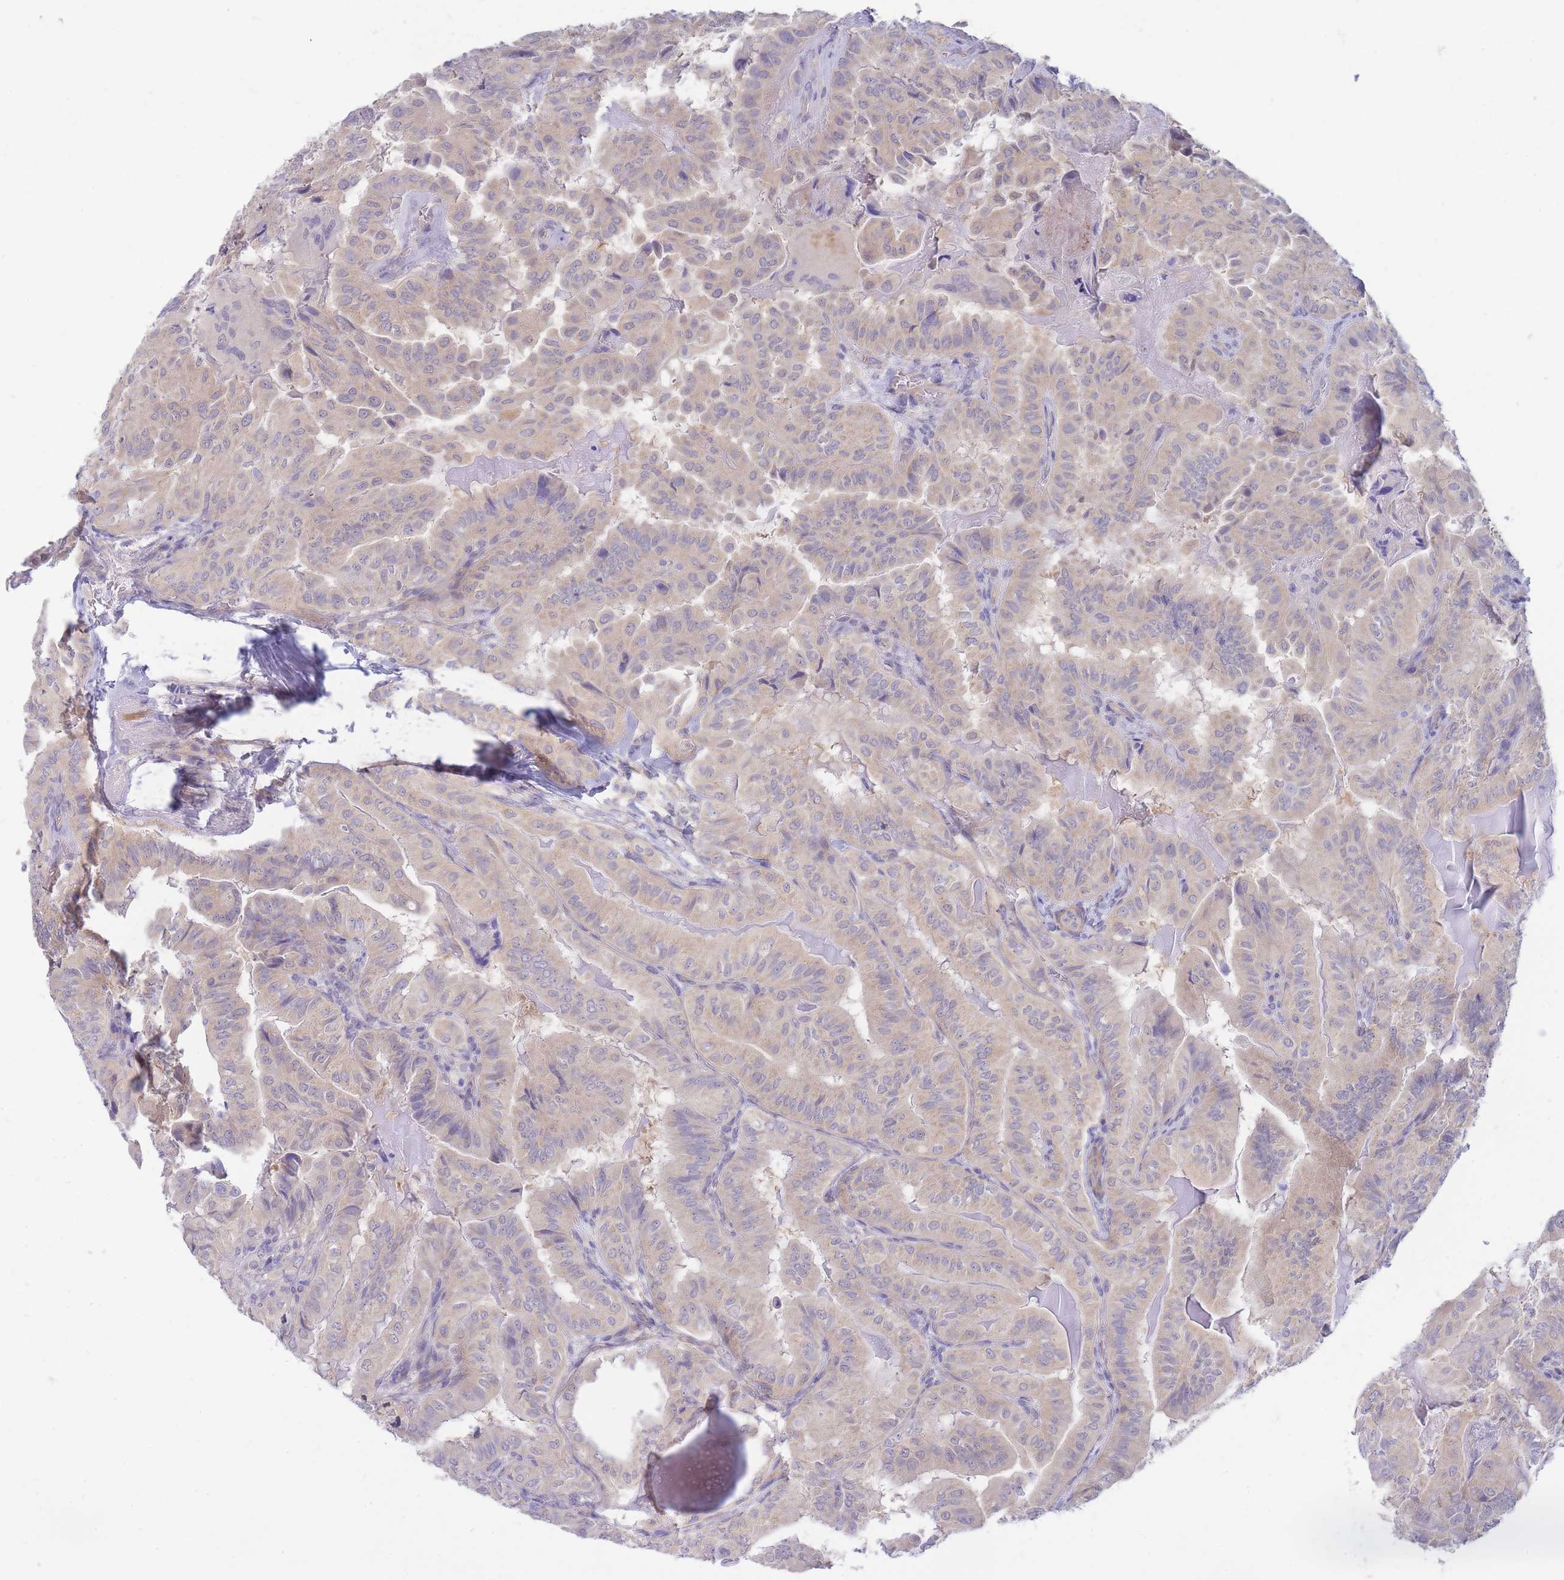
{"staining": {"intensity": "weak", "quantity": "25%-75%", "location": "cytoplasmic/membranous"}, "tissue": "thyroid cancer", "cell_type": "Tumor cells", "image_type": "cancer", "snomed": [{"axis": "morphology", "description": "Papillary adenocarcinoma, NOS"}, {"axis": "topography", "description": "Thyroid gland"}], "caption": "Immunohistochemistry (IHC) of thyroid papillary adenocarcinoma shows low levels of weak cytoplasmic/membranous positivity in about 25%-75% of tumor cells.", "gene": "SUGT1", "patient": {"sex": "female", "age": 68}}